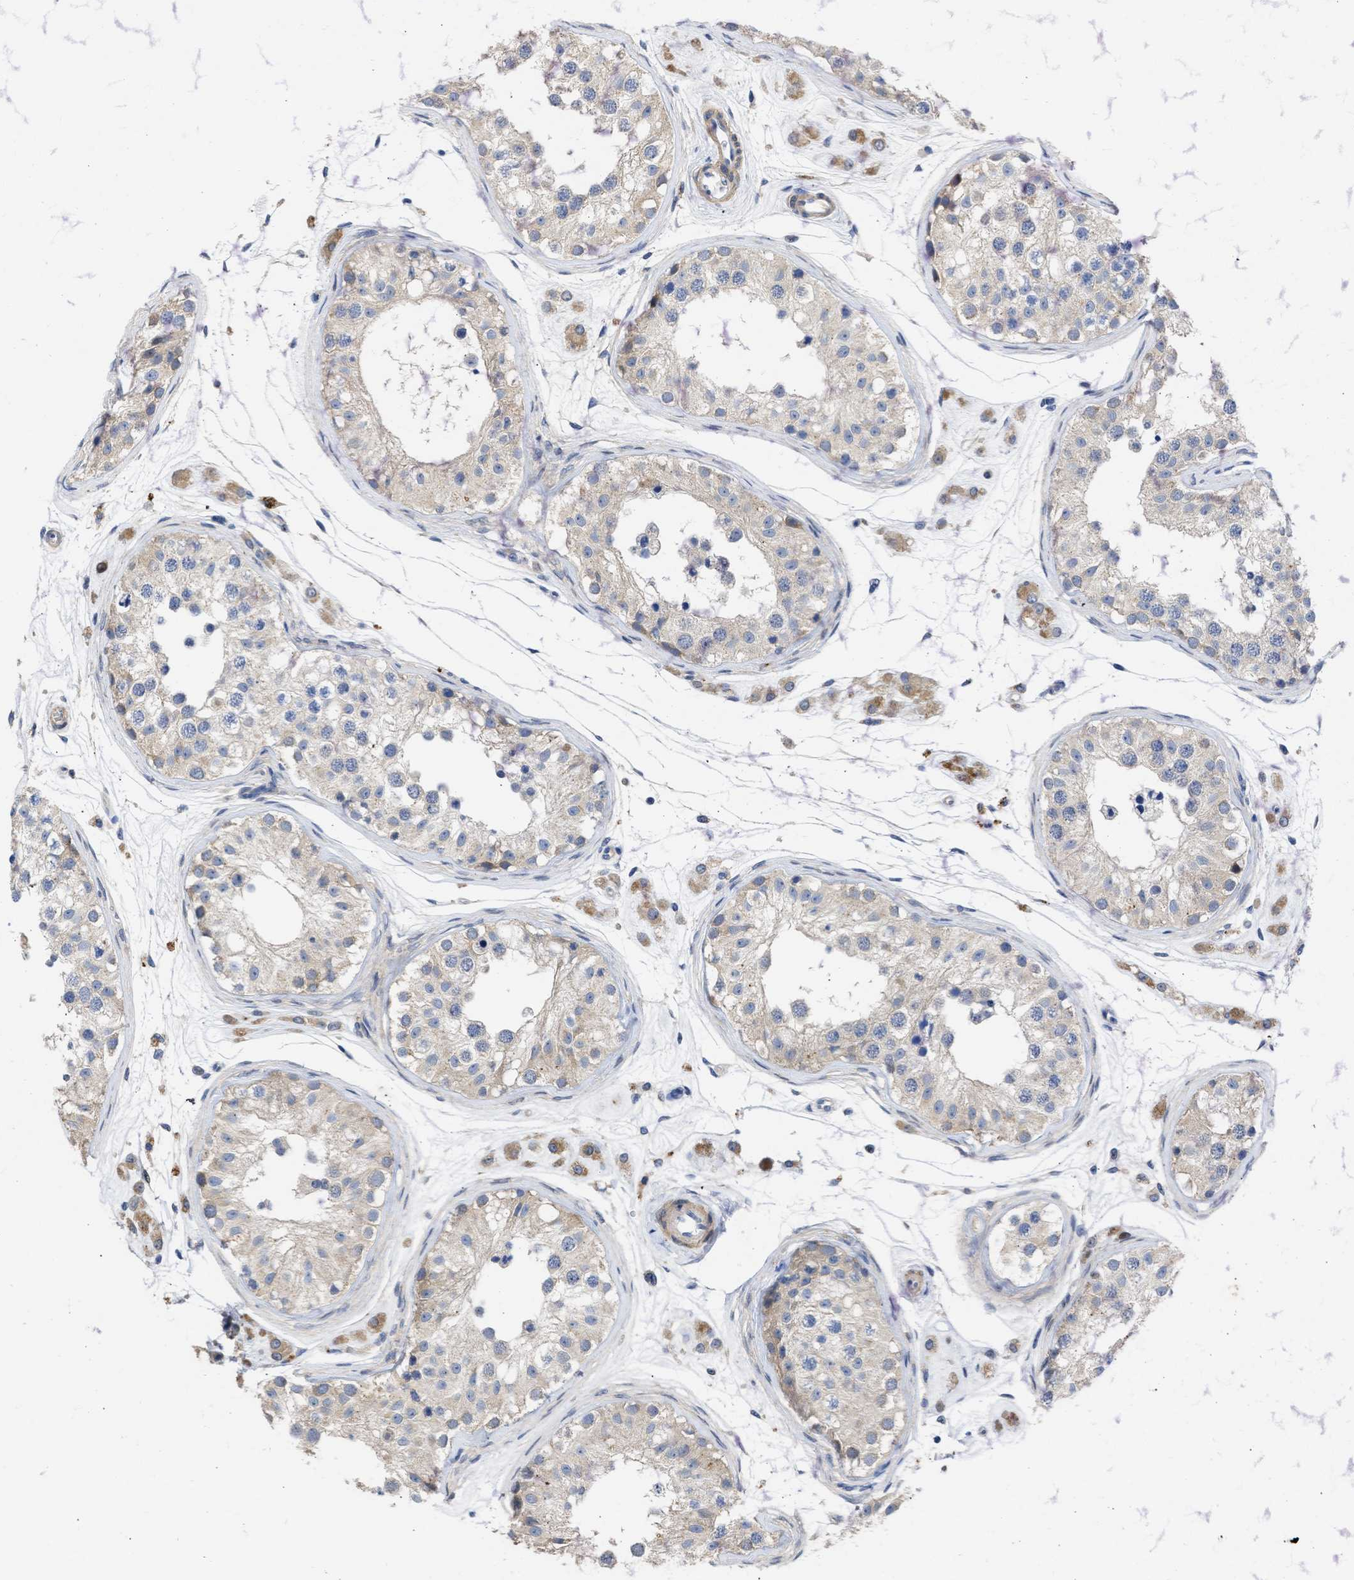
{"staining": {"intensity": "weak", "quantity": "<25%", "location": "cytoplasmic/membranous"}, "tissue": "testis", "cell_type": "Cells in seminiferous ducts", "image_type": "normal", "snomed": [{"axis": "morphology", "description": "Normal tissue, NOS"}, {"axis": "morphology", "description": "Adenocarcinoma, metastatic, NOS"}, {"axis": "topography", "description": "Testis"}], "caption": "Immunohistochemistry (IHC) histopathology image of benign human testis stained for a protein (brown), which demonstrates no staining in cells in seminiferous ducts.", "gene": "ARHGEF4", "patient": {"sex": "male", "age": 26}}